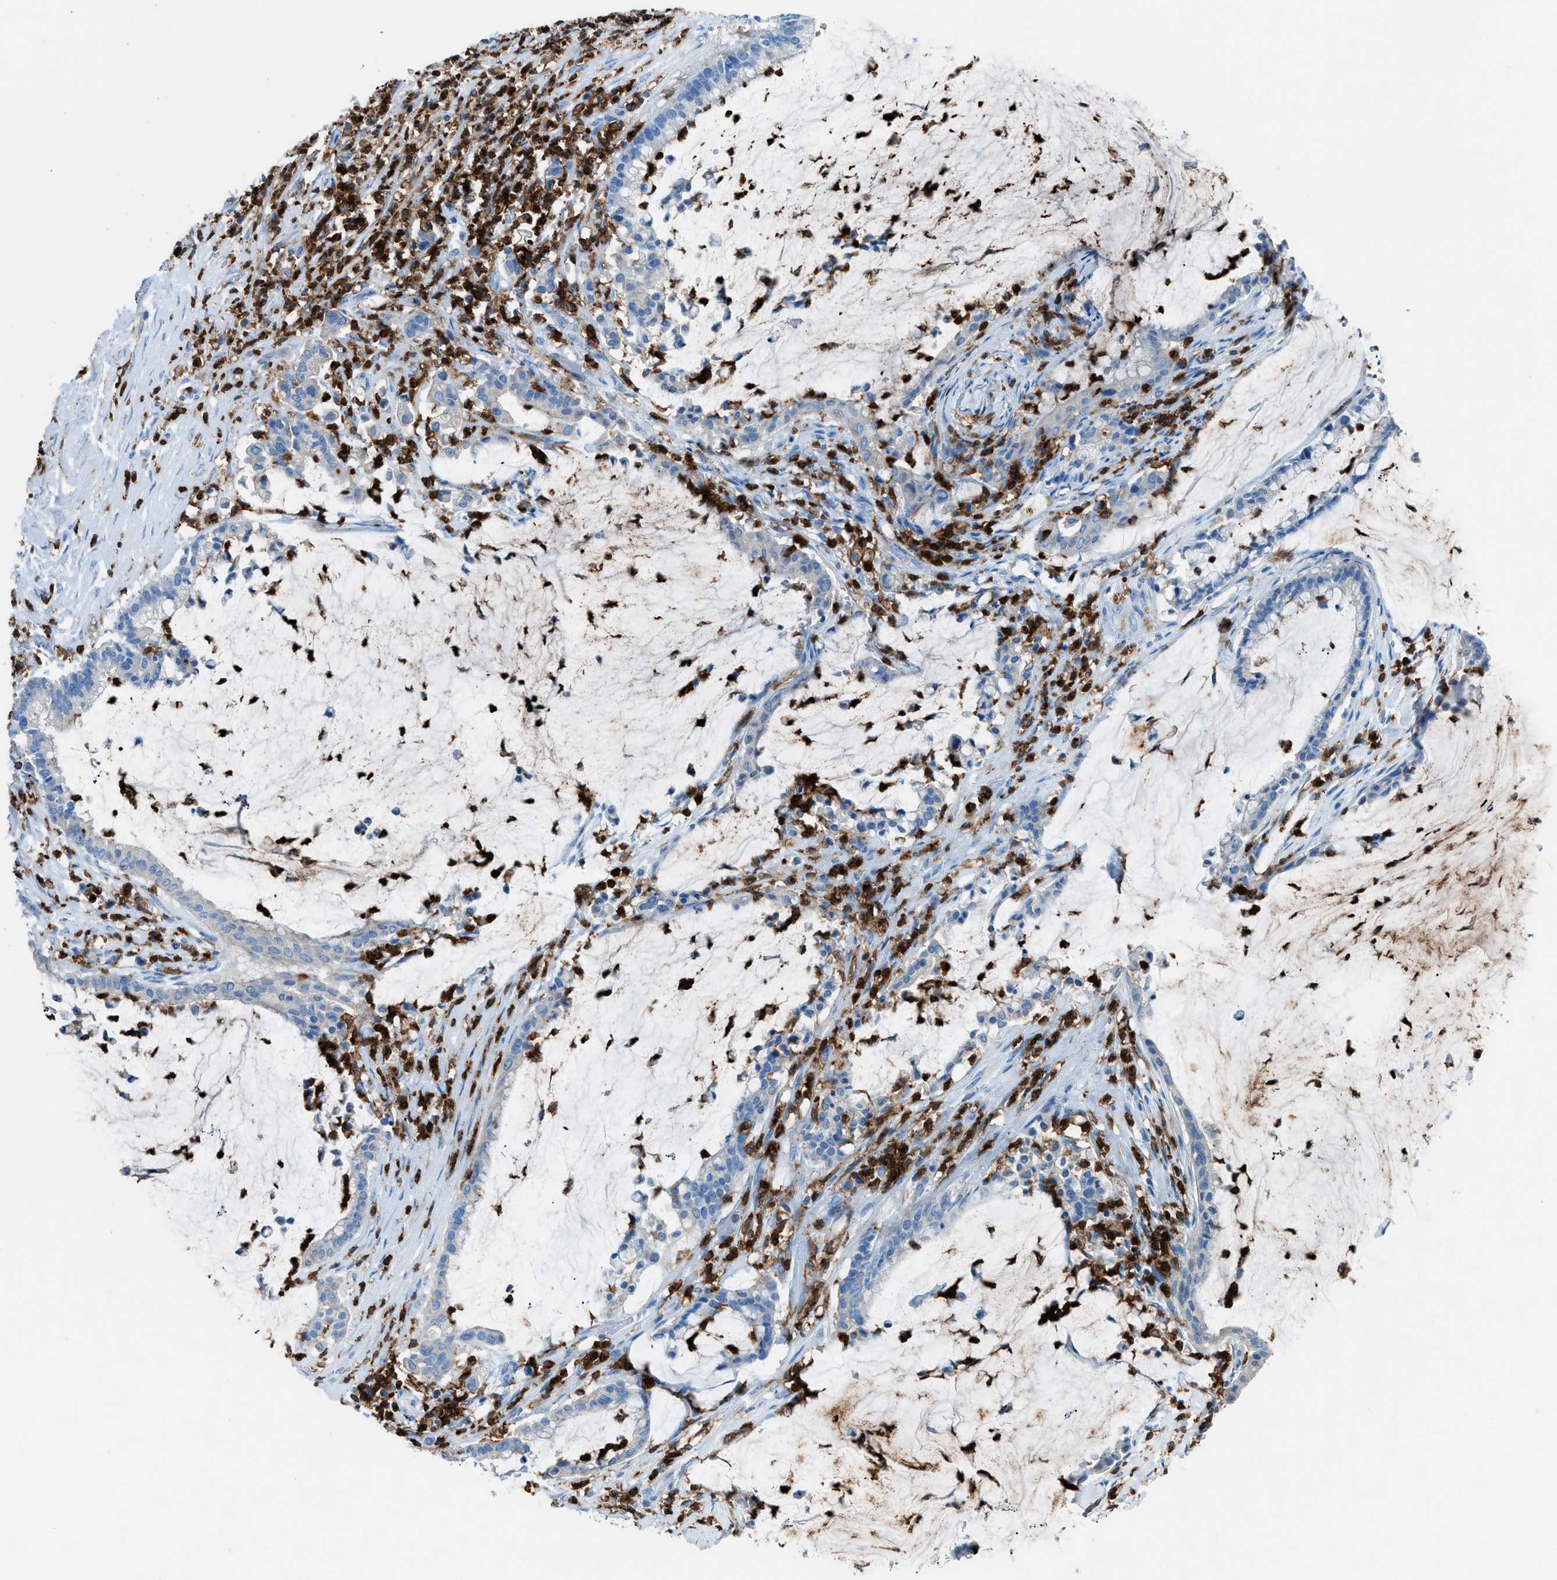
{"staining": {"intensity": "negative", "quantity": "none", "location": "none"}, "tissue": "pancreatic cancer", "cell_type": "Tumor cells", "image_type": "cancer", "snomed": [{"axis": "morphology", "description": "Adenocarcinoma, NOS"}, {"axis": "topography", "description": "Pancreas"}], "caption": "Protein analysis of pancreatic cancer (adenocarcinoma) reveals no significant positivity in tumor cells.", "gene": "ITGB2", "patient": {"sex": "male", "age": 41}}